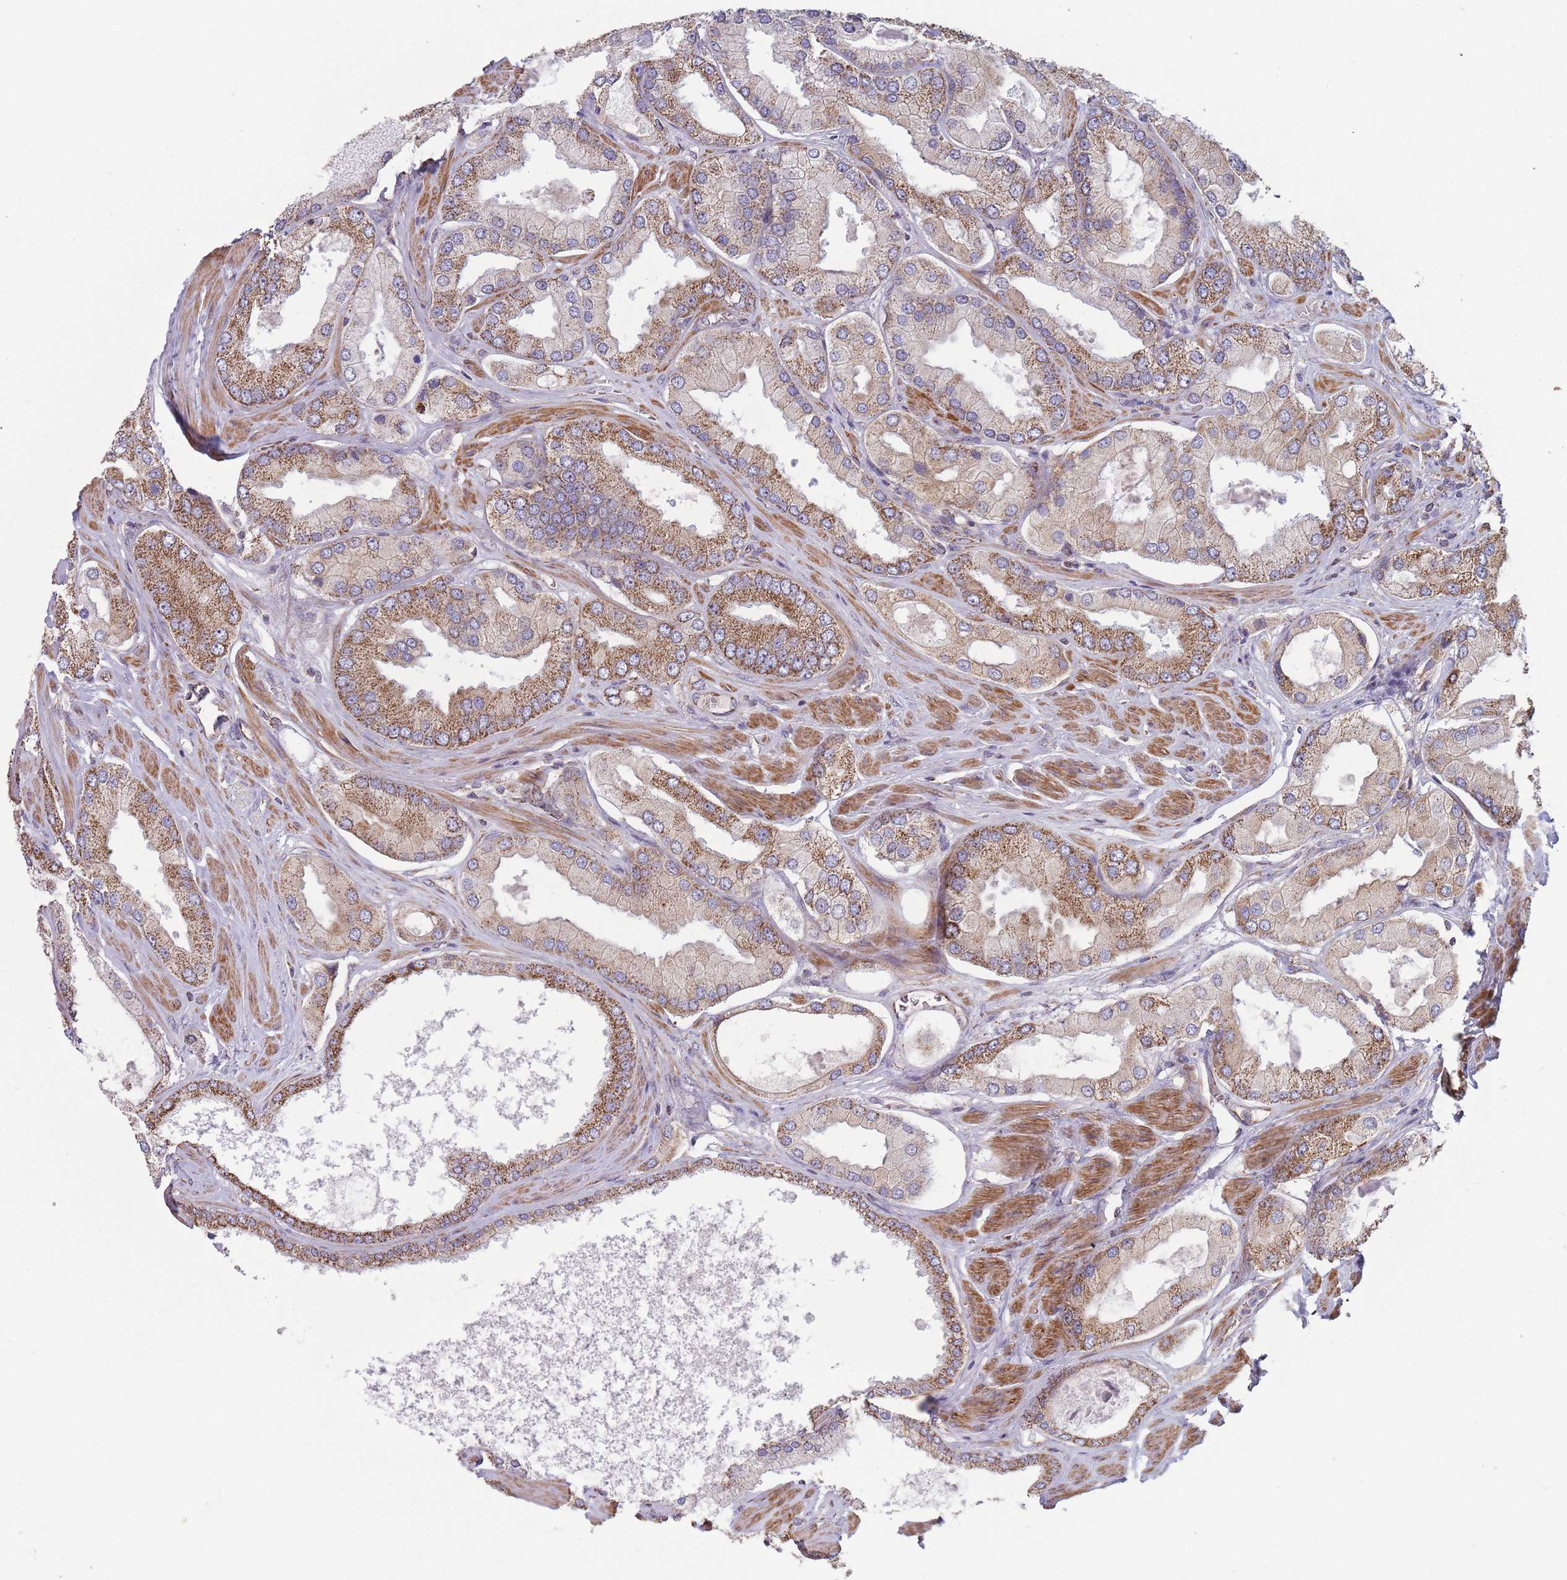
{"staining": {"intensity": "moderate", "quantity": ">75%", "location": "cytoplasmic/membranous"}, "tissue": "prostate cancer", "cell_type": "Tumor cells", "image_type": "cancer", "snomed": [{"axis": "morphology", "description": "Adenocarcinoma, Low grade"}, {"axis": "topography", "description": "Prostate"}], "caption": "Immunohistochemistry histopathology image of prostate low-grade adenocarcinoma stained for a protein (brown), which exhibits medium levels of moderate cytoplasmic/membranous positivity in about >75% of tumor cells.", "gene": "KIF16B", "patient": {"sex": "male", "age": 42}}